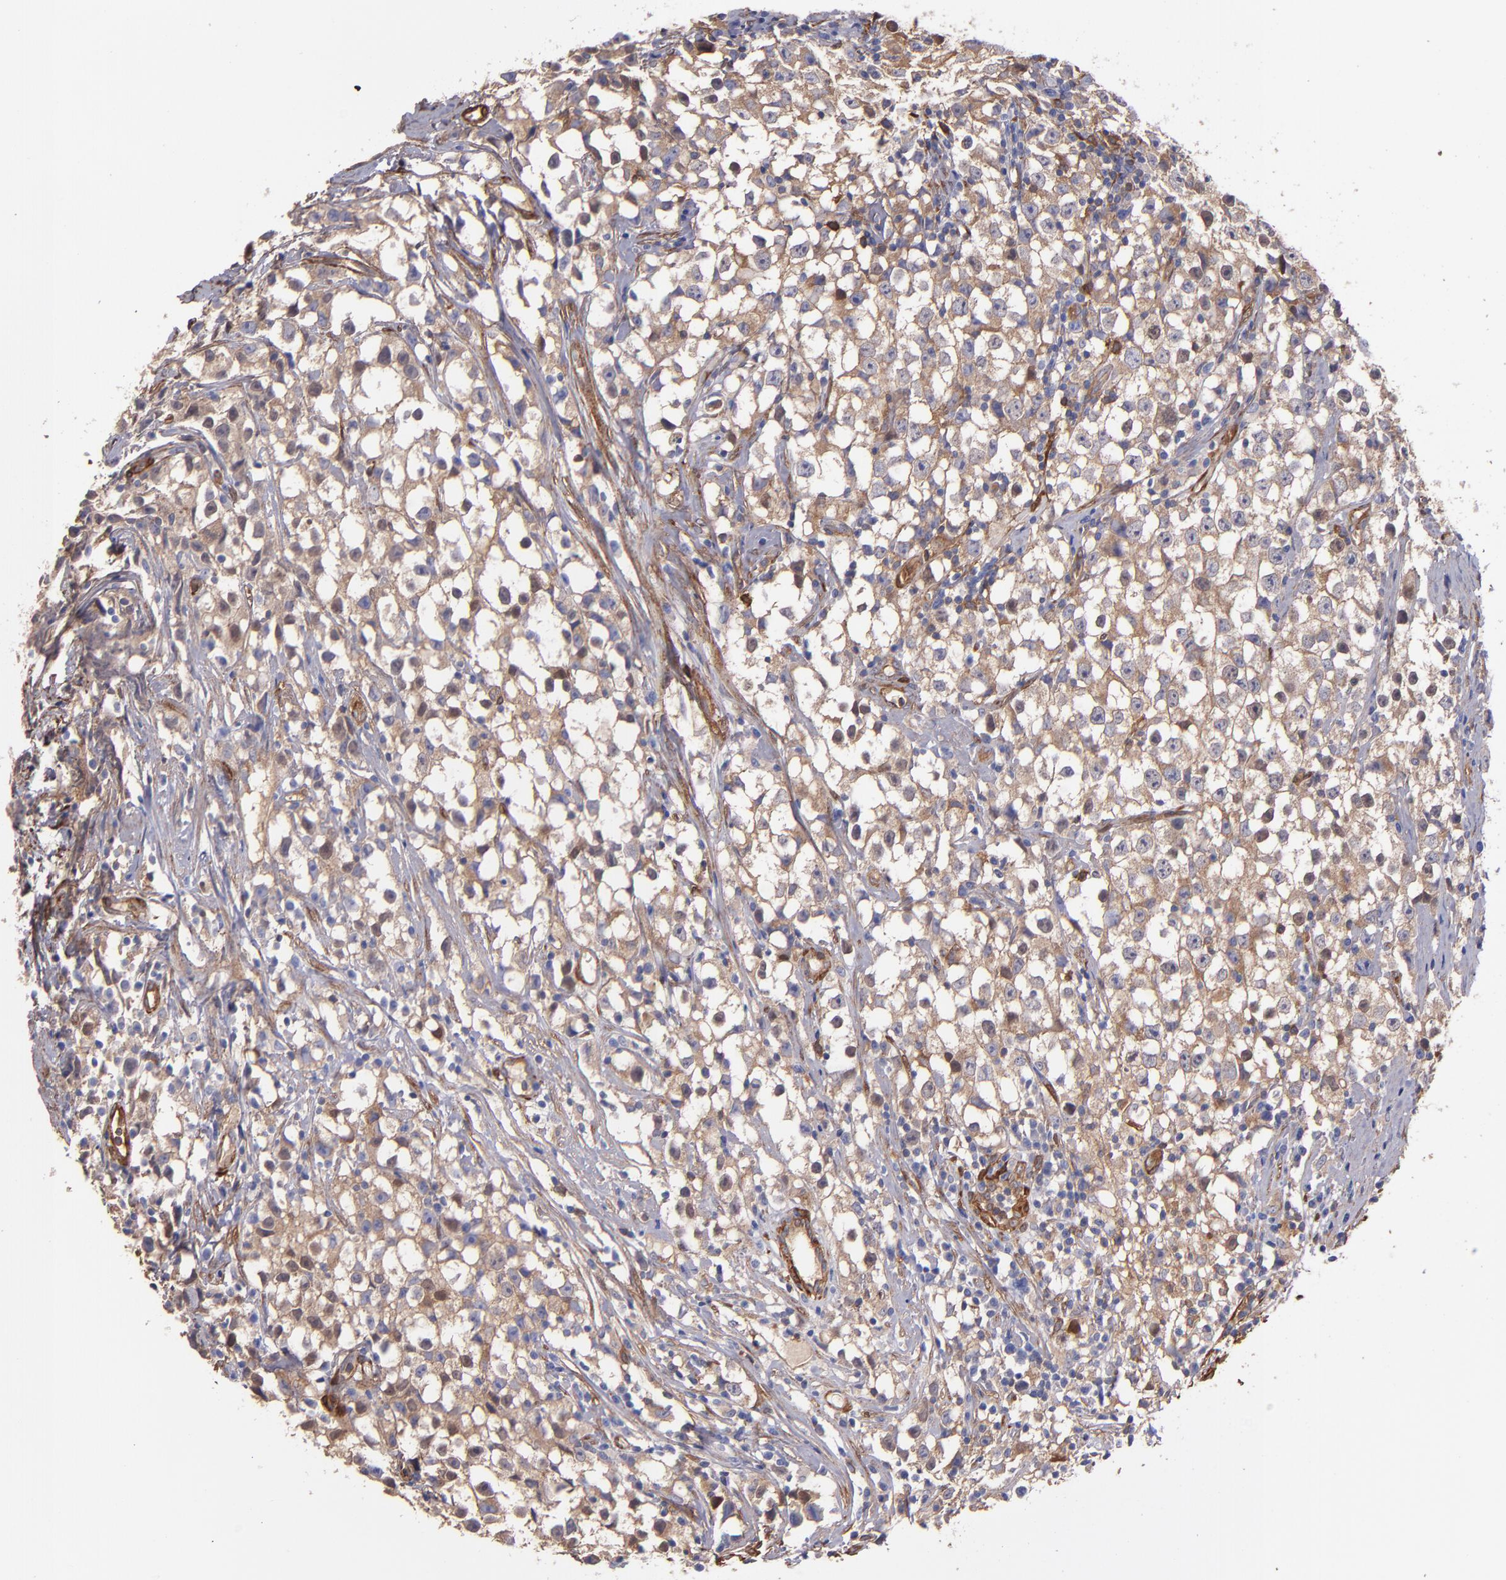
{"staining": {"intensity": "moderate", "quantity": "25%-75%", "location": "cytoplasmic/membranous"}, "tissue": "testis cancer", "cell_type": "Tumor cells", "image_type": "cancer", "snomed": [{"axis": "morphology", "description": "Seminoma, NOS"}, {"axis": "topography", "description": "Testis"}], "caption": "A micrograph of human testis cancer (seminoma) stained for a protein shows moderate cytoplasmic/membranous brown staining in tumor cells.", "gene": "VCL", "patient": {"sex": "male", "age": 35}}